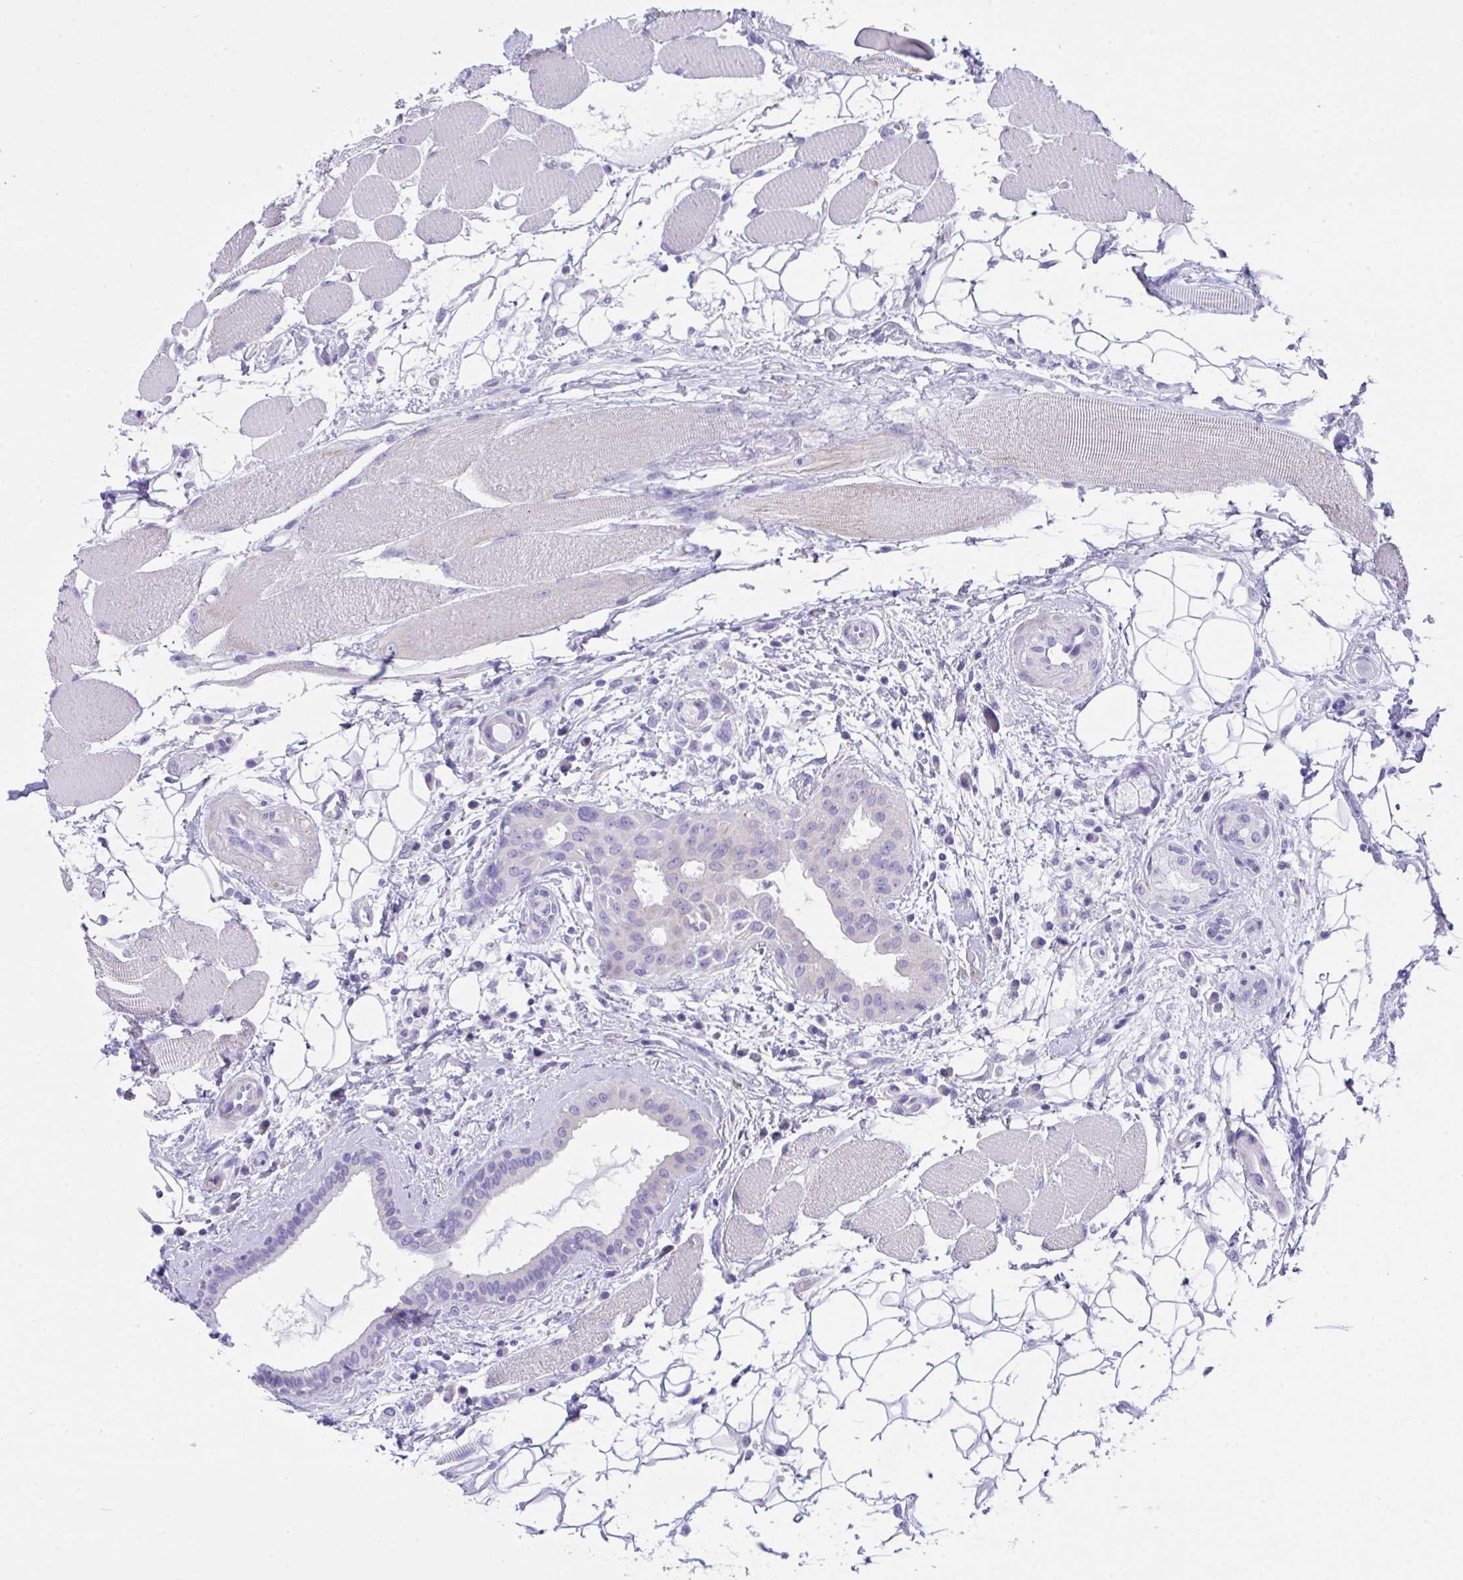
{"staining": {"intensity": "negative", "quantity": "none", "location": "none"}, "tissue": "head and neck cancer", "cell_type": "Tumor cells", "image_type": "cancer", "snomed": [{"axis": "morphology", "description": "Squamous cell carcinoma, NOS"}, {"axis": "topography", "description": "Head-Neck"}], "caption": "This image is of head and neck squamous cell carcinoma stained with immunohistochemistry to label a protein in brown with the nuclei are counter-stained blue. There is no expression in tumor cells.", "gene": "TMEM106B", "patient": {"sex": "female", "age": 84}}